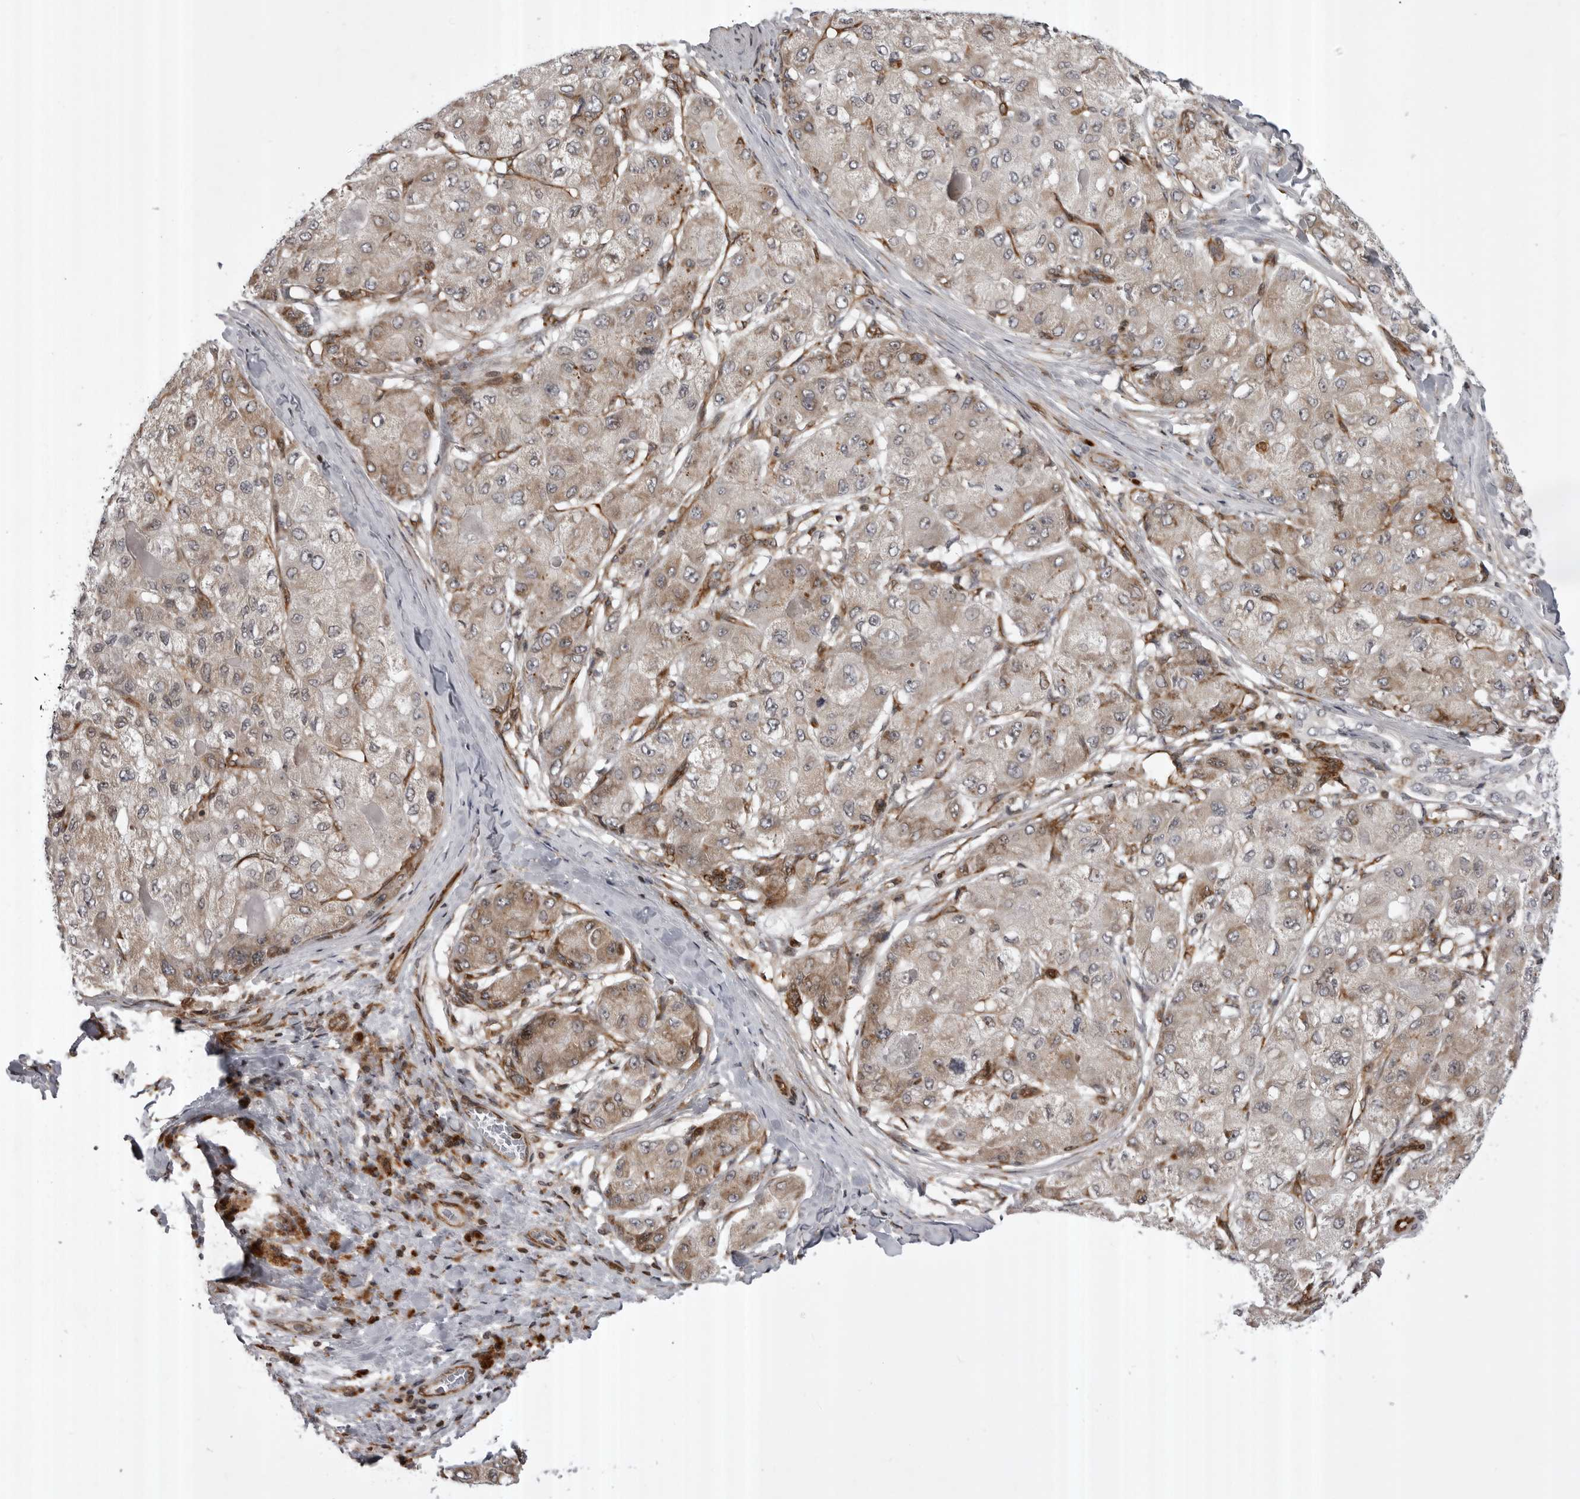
{"staining": {"intensity": "weak", "quantity": "<25%", "location": "cytoplasmic/membranous"}, "tissue": "liver cancer", "cell_type": "Tumor cells", "image_type": "cancer", "snomed": [{"axis": "morphology", "description": "Carcinoma, Hepatocellular, NOS"}, {"axis": "topography", "description": "Liver"}], "caption": "This is an immunohistochemistry micrograph of human liver cancer (hepatocellular carcinoma). There is no positivity in tumor cells.", "gene": "ABL1", "patient": {"sex": "male", "age": 80}}